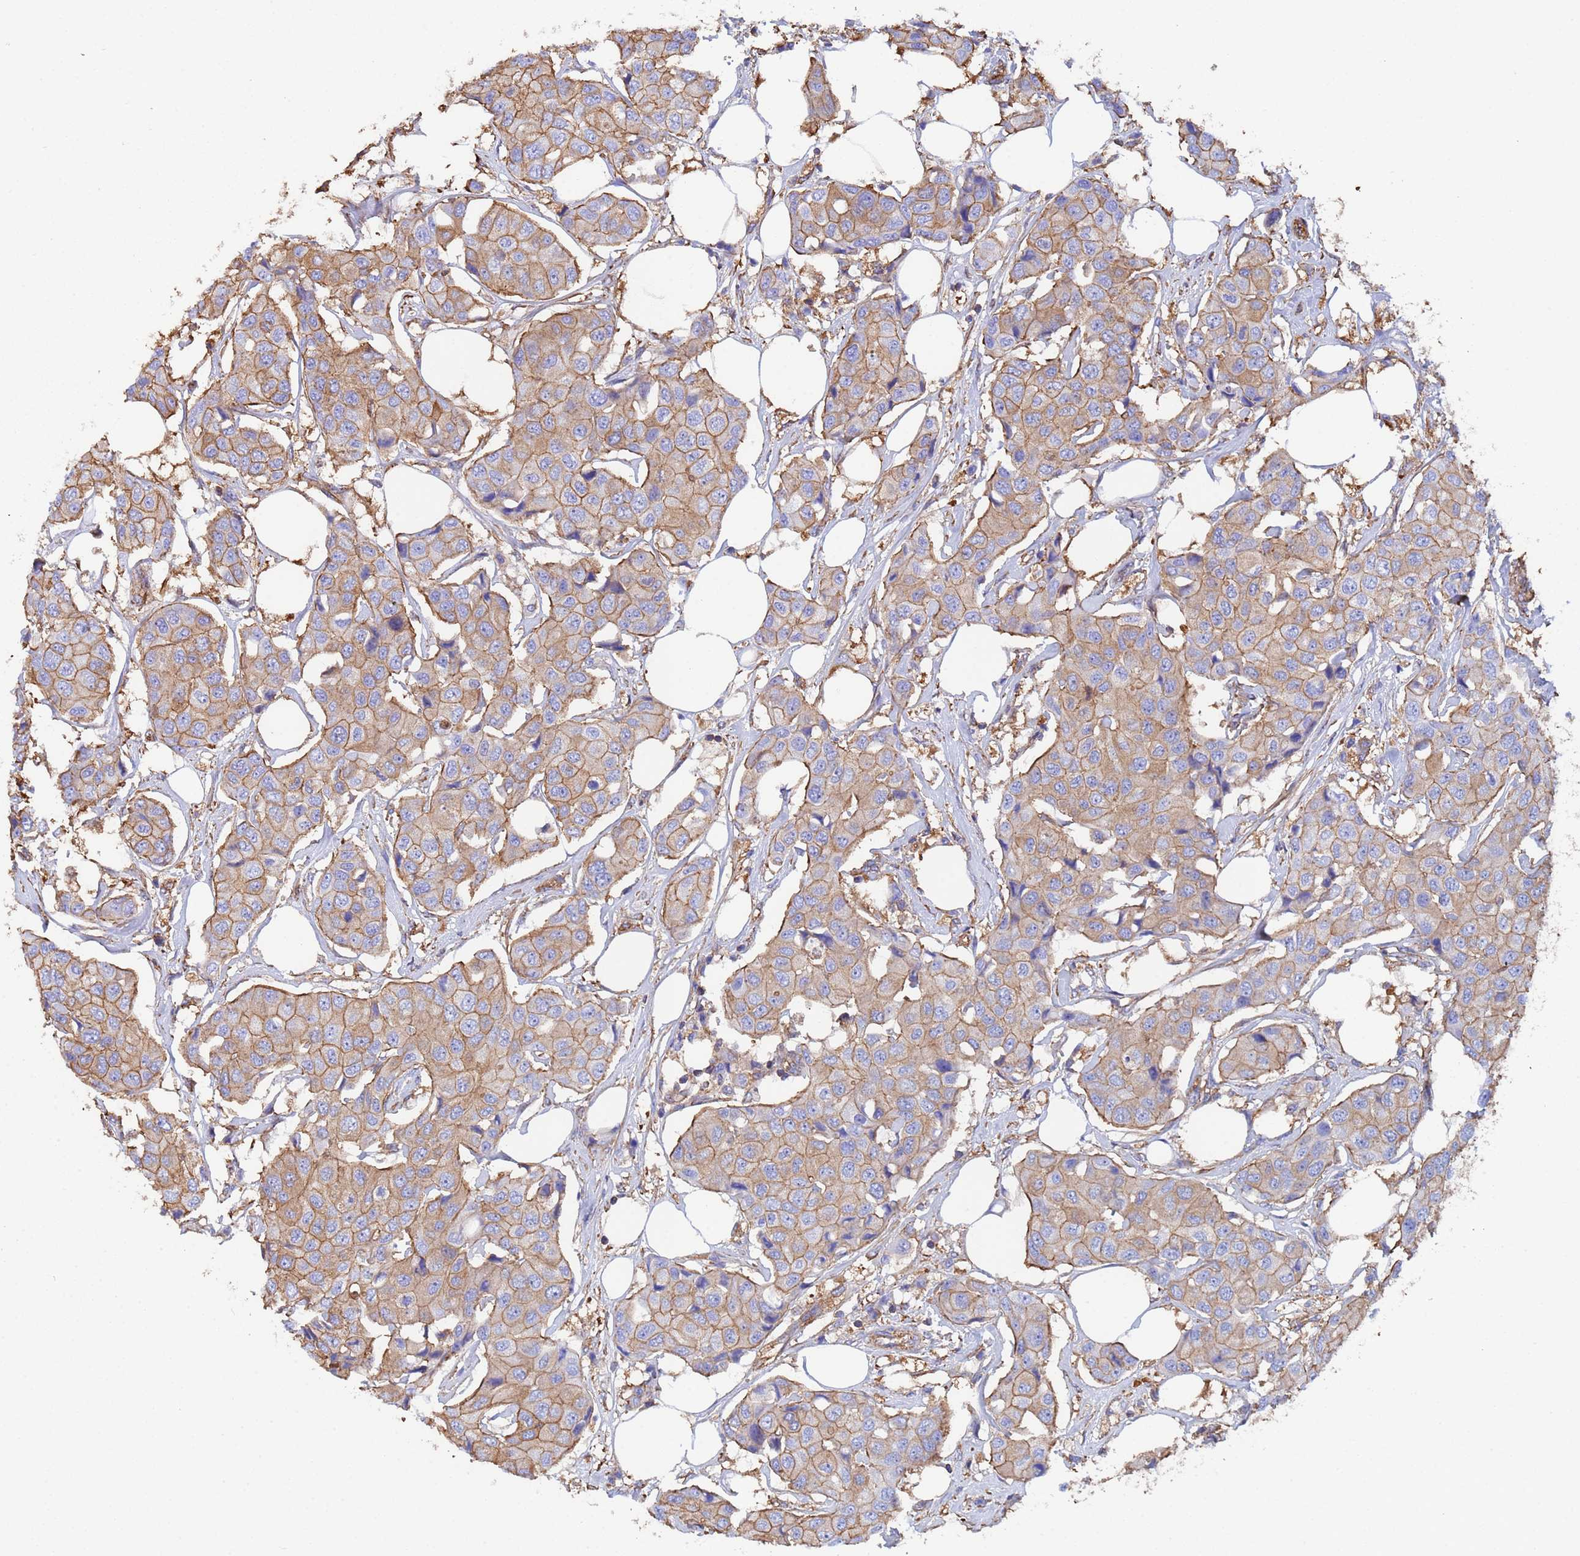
{"staining": {"intensity": "moderate", "quantity": ">75%", "location": "cytoplasmic/membranous"}, "tissue": "breast cancer", "cell_type": "Tumor cells", "image_type": "cancer", "snomed": [{"axis": "morphology", "description": "Duct carcinoma"}, {"axis": "topography", "description": "Breast"}], "caption": "A high-resolution histopathology image shows immunohistochemistry staining of breast intraductal carcinoma, which demonstrates moderate cytoplasmic/membranous positivity in about >75% of tumor cells.", "gene": "MYL12A", "patient": {"sex": "female", "age": 80}}